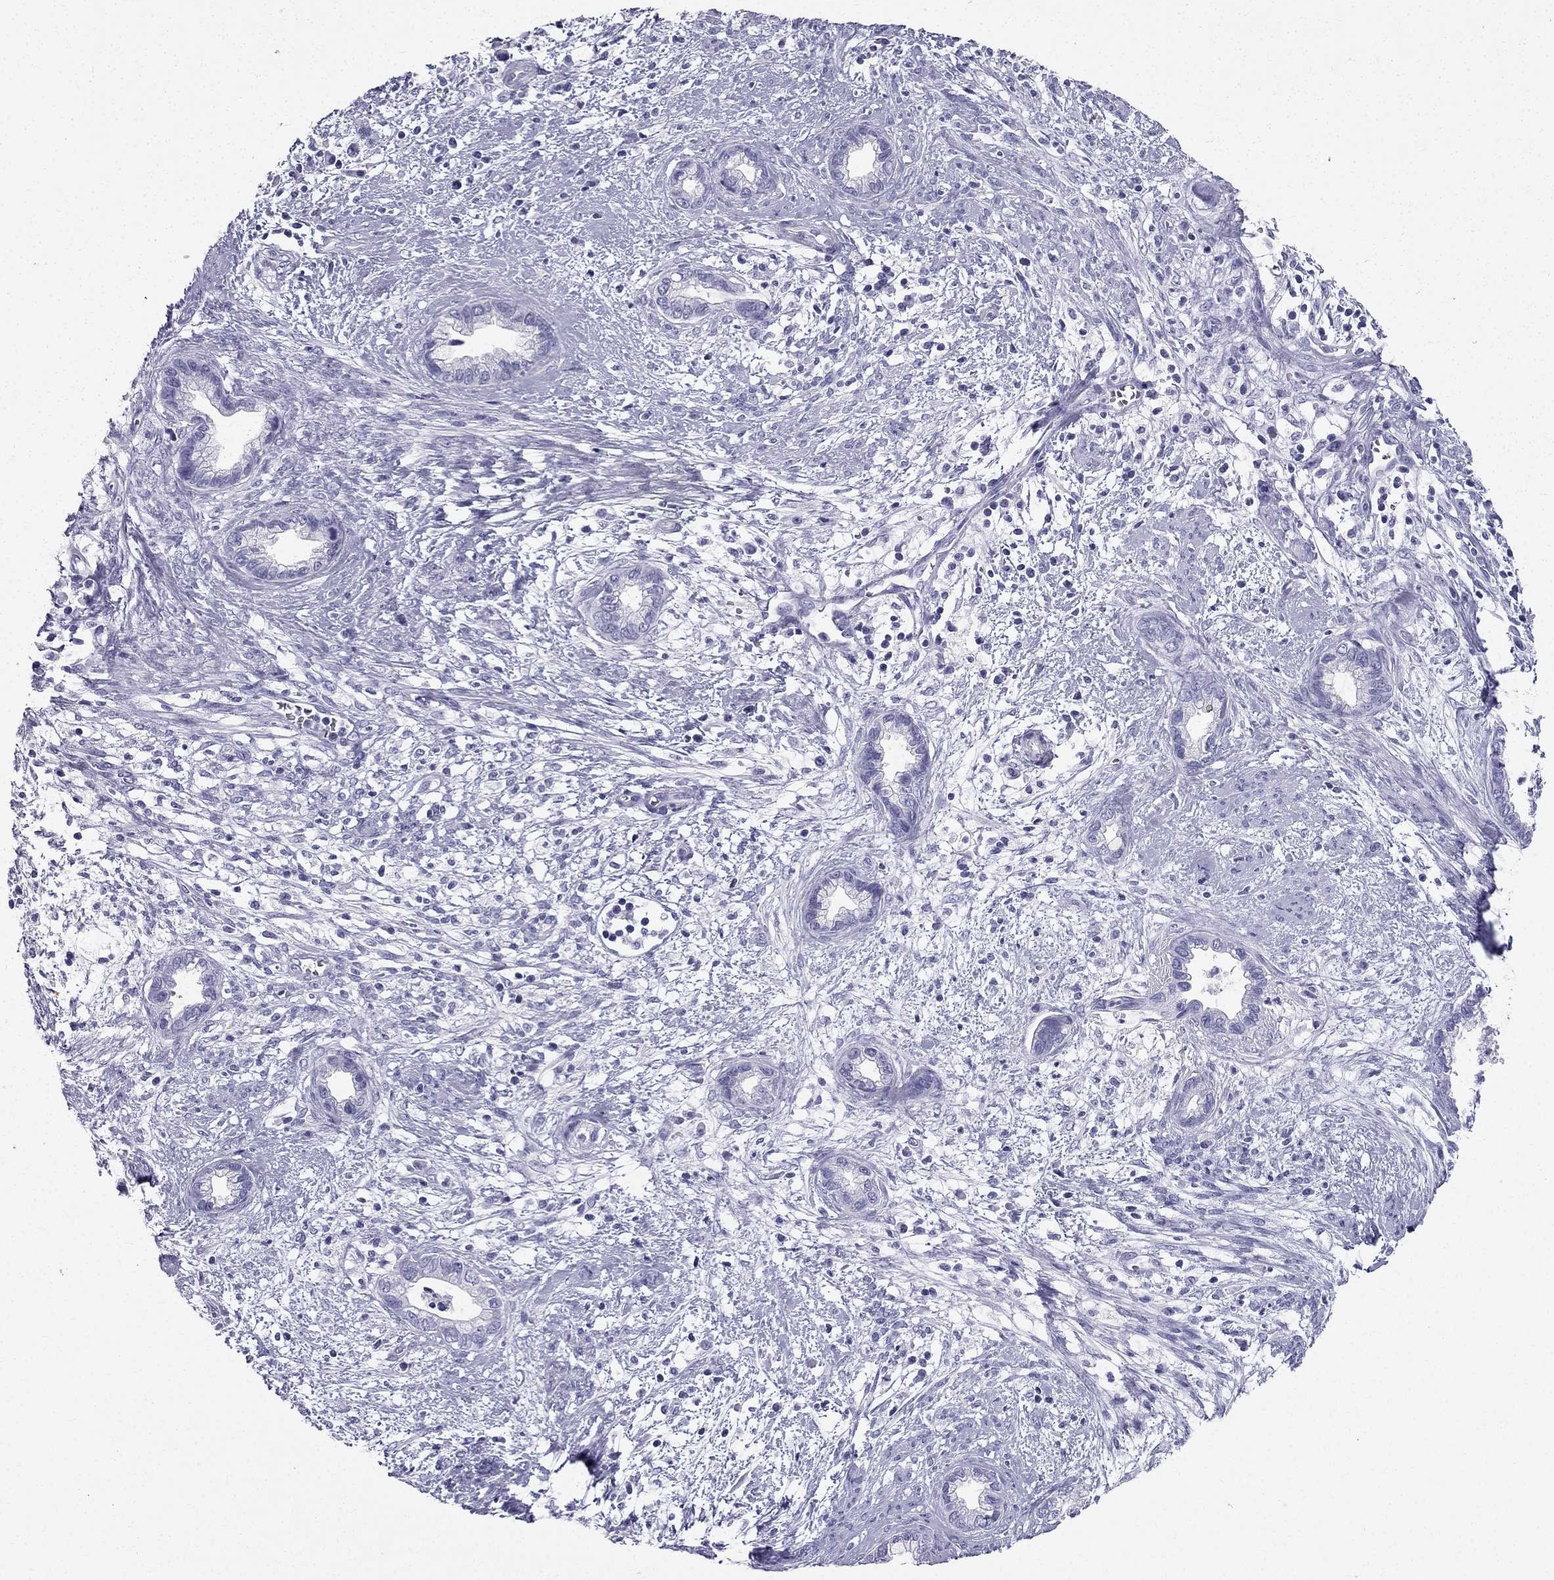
{"staining": {"intensity": "negative", "quantity": "none", "location": "none"}, "tissue": "cervical cancer", "cell_type": "Tumor cells", "image_type": "cancer", "snomed": [{"axis": "morphology", "description": "Adenocarcinoma, NOS"}, {"axis": "topography", "description": "Cervix"}], "caption": "This is a image of immunohistochemistry (IHC) staining of cervical cancer (adenocarcinoma), which shows no expression in tumor cells. (DAB immunohistochemistry with hematoxylin counter stain).", "gene": "TFF3", "patient": {"sex": "female", "age": 62}}